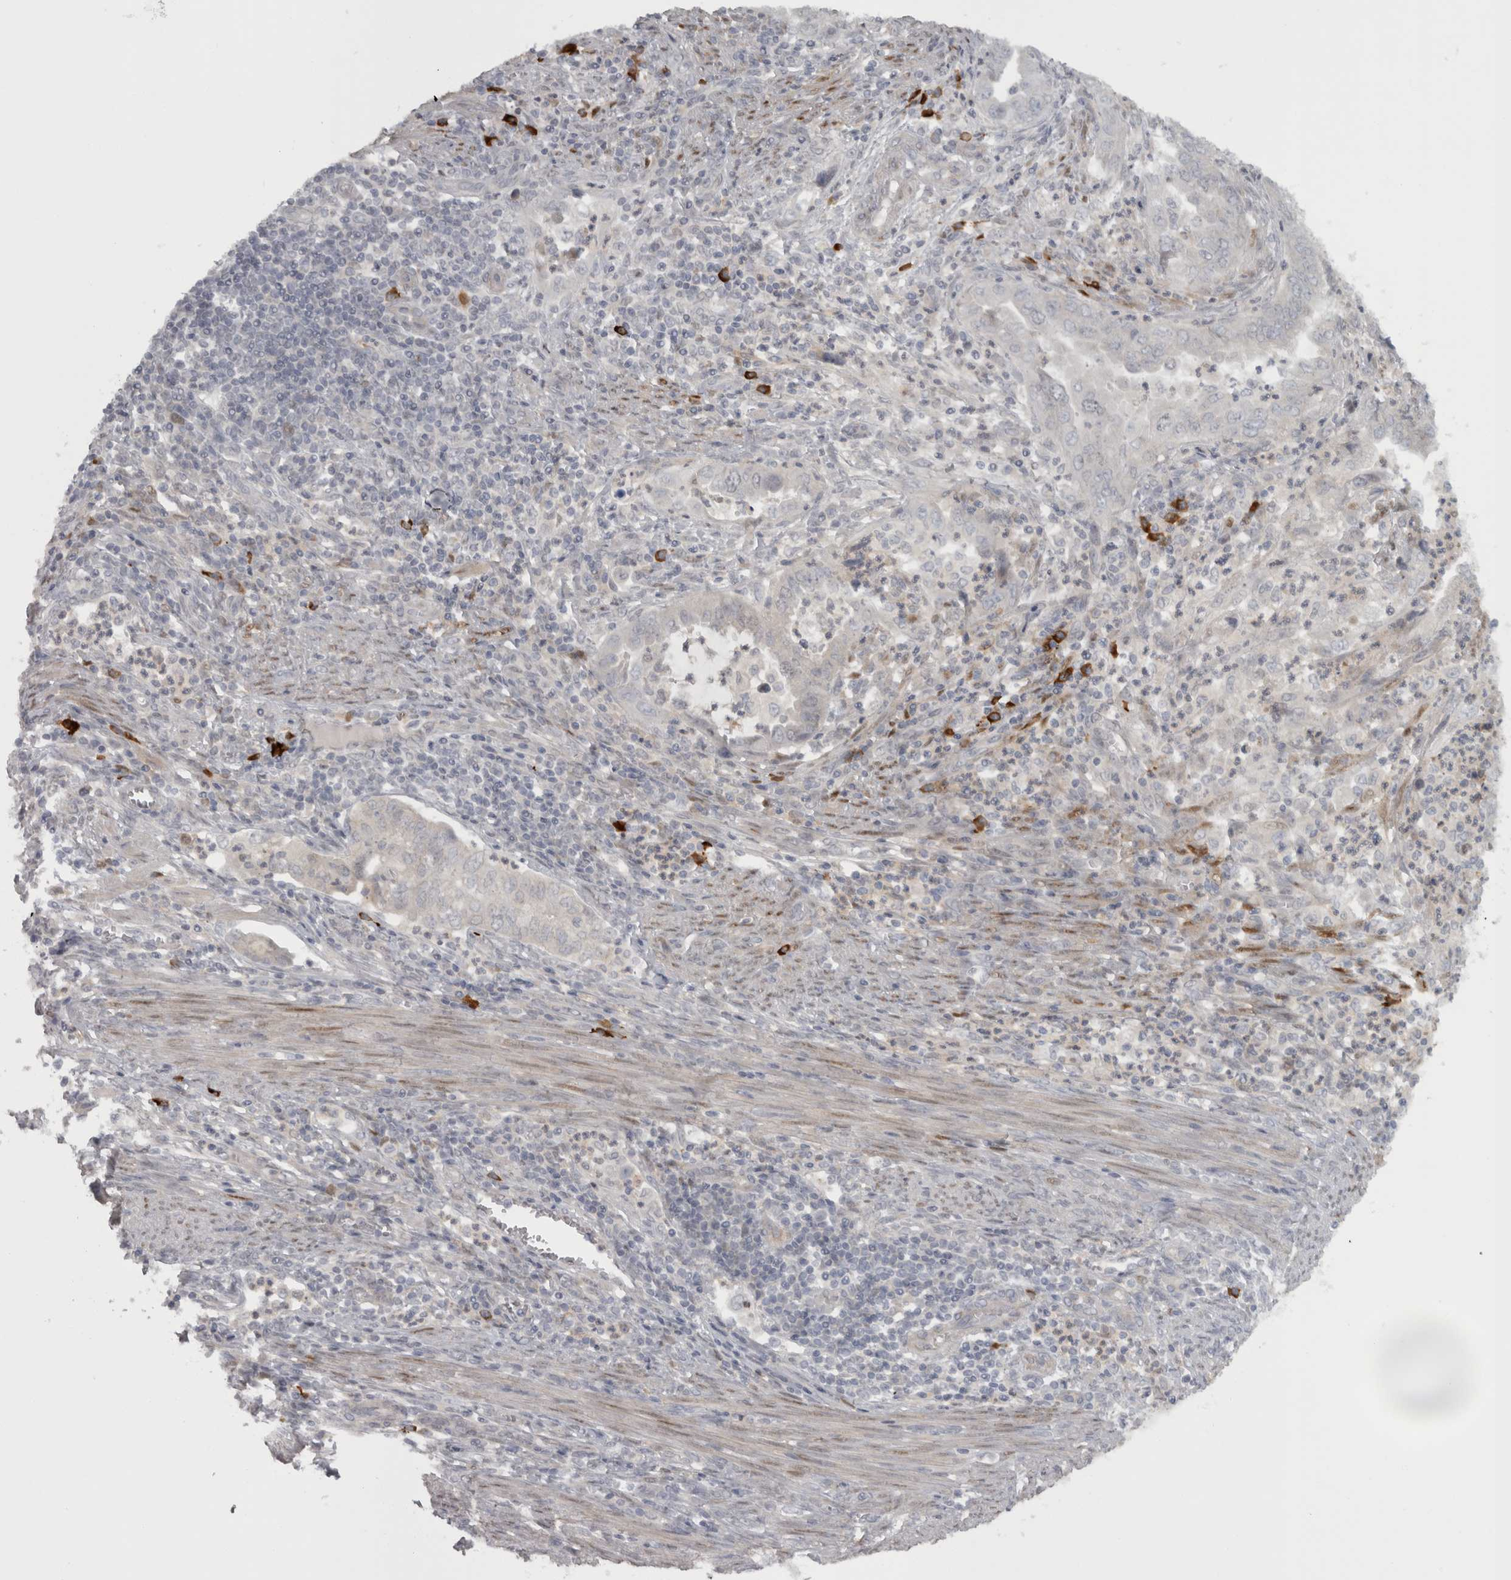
{"staining": {"intensity": "negative", "quantity": "none", "location": "none"}, "tissue": "endometrial cancer", "cell_type": "Tumor cells", "image_type": "cancer", "snomed": [{"axis": "morphology", "description": "Adenocarcinoma, NOS"}, {"axis": "topography", "description": "Endometrium"}], "caption": "Tumor cells are negative for brown protein staining in endometrial cancer. The staining was performed using DAB to visualize the protein expression in brown, while the nuclei were stained in blue with hematoxylin (Magnification: 20x).", "gene": "SLCO5A1", "patient": {"sex": "female", "age": 51}}